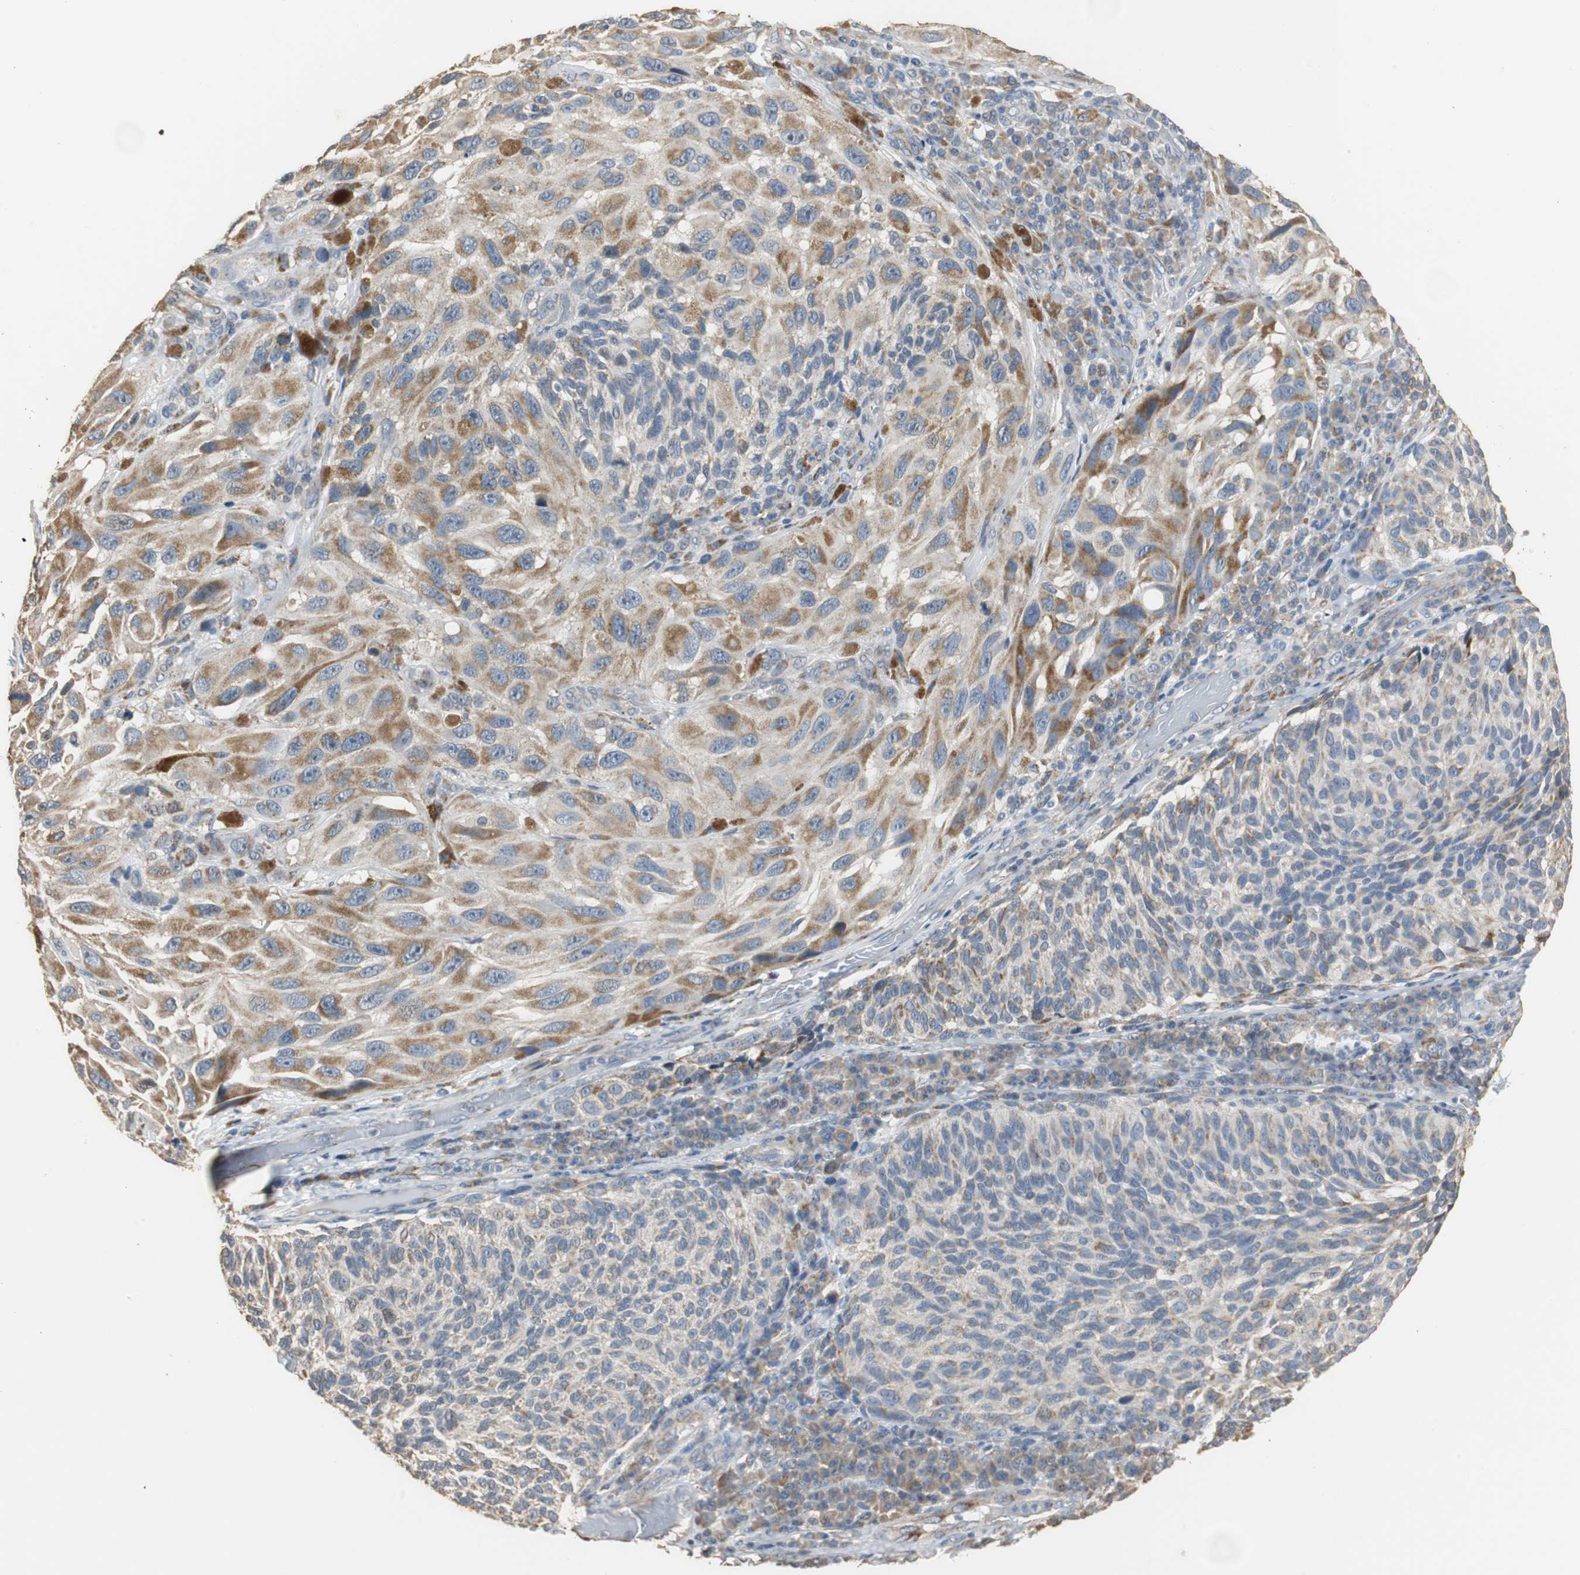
{"staining": {"intensity": "moderate", "quantity": ">75%", "location": "cytoplasmic/membranous"}, "tissue": "melanoma", "cell_type": "Tumor cells", "image_type": "cancer", "snomed": [{"axis": "morphology", "description": "Malignant melanoma, NOS"}, {"axis": "topography", "description": "Skin"}], "caption": "Immunohistochemical staining of melanoma shows moderate cytoplasmic/membranous protein positivity in about >75% of tumor cells. The staining is performed using DAB (3,3'-diaminobenzidine) brown chromogen to label protein expression. The nuclei are counter-stained blue using hematoxylin.", "gene": "HMGCL", "patient": {"sex": "female", "age": 73}}